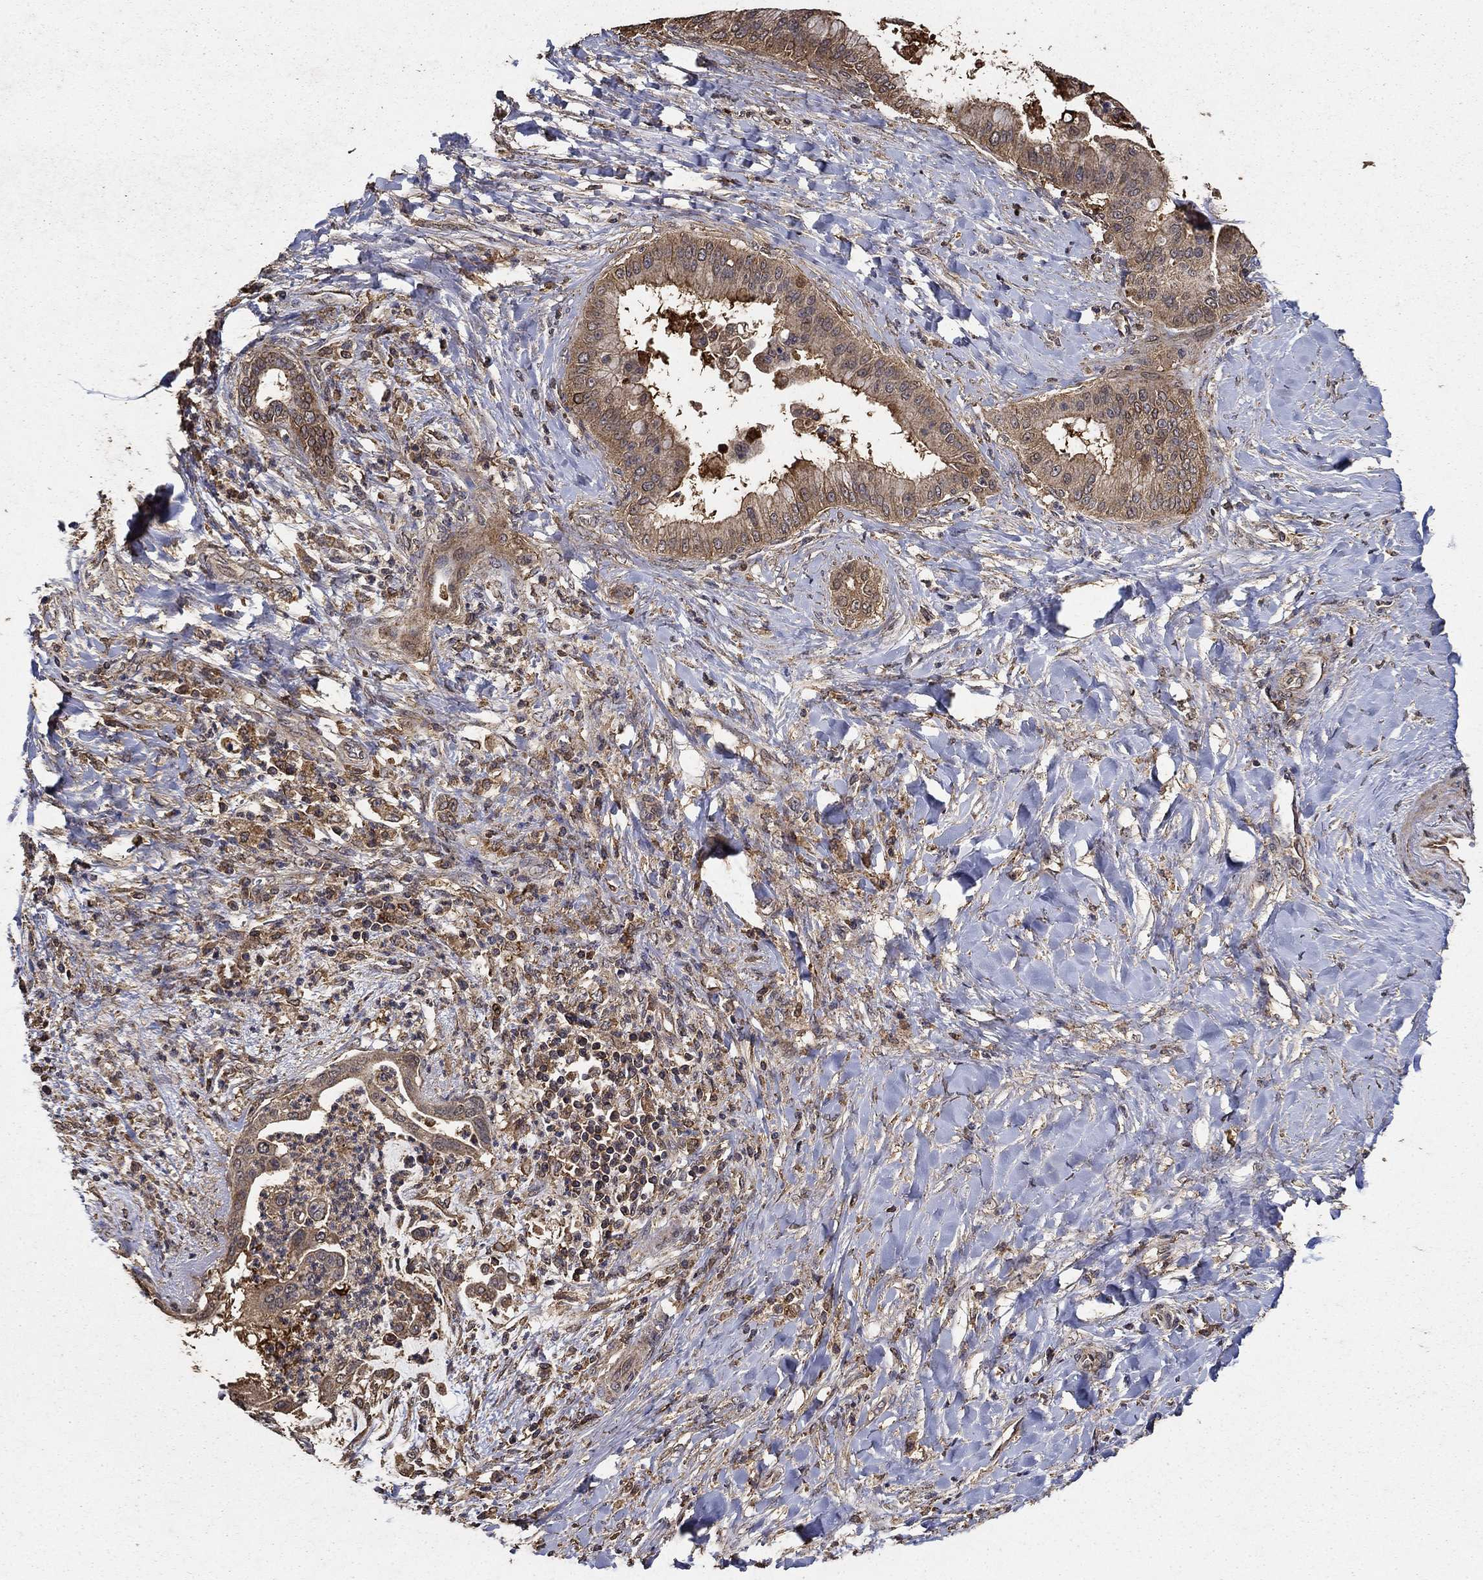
{"staining": {"intensity": "weak", "quantity": ">75%", "location": "cytoplasmic/membranous"}, "tissue": "liver cancer", "cell_type": "Tumor cells", "image_type": "cancer", "snomed": [{"axis": "morphology", "description": "Cholangiocarcinoma"}, {"axis": "topography", "description": "Liver"}], "caption": "This histopathology image demonstrates immunohistochemistry (IHC) staining of human cholangiocarcinoma (liver), with low weak cytoplasmic/membranous expression in approximately >75% of tumor cells.", "gene": "IFRD1", "patient": {"sex": "female", "age": 54}}